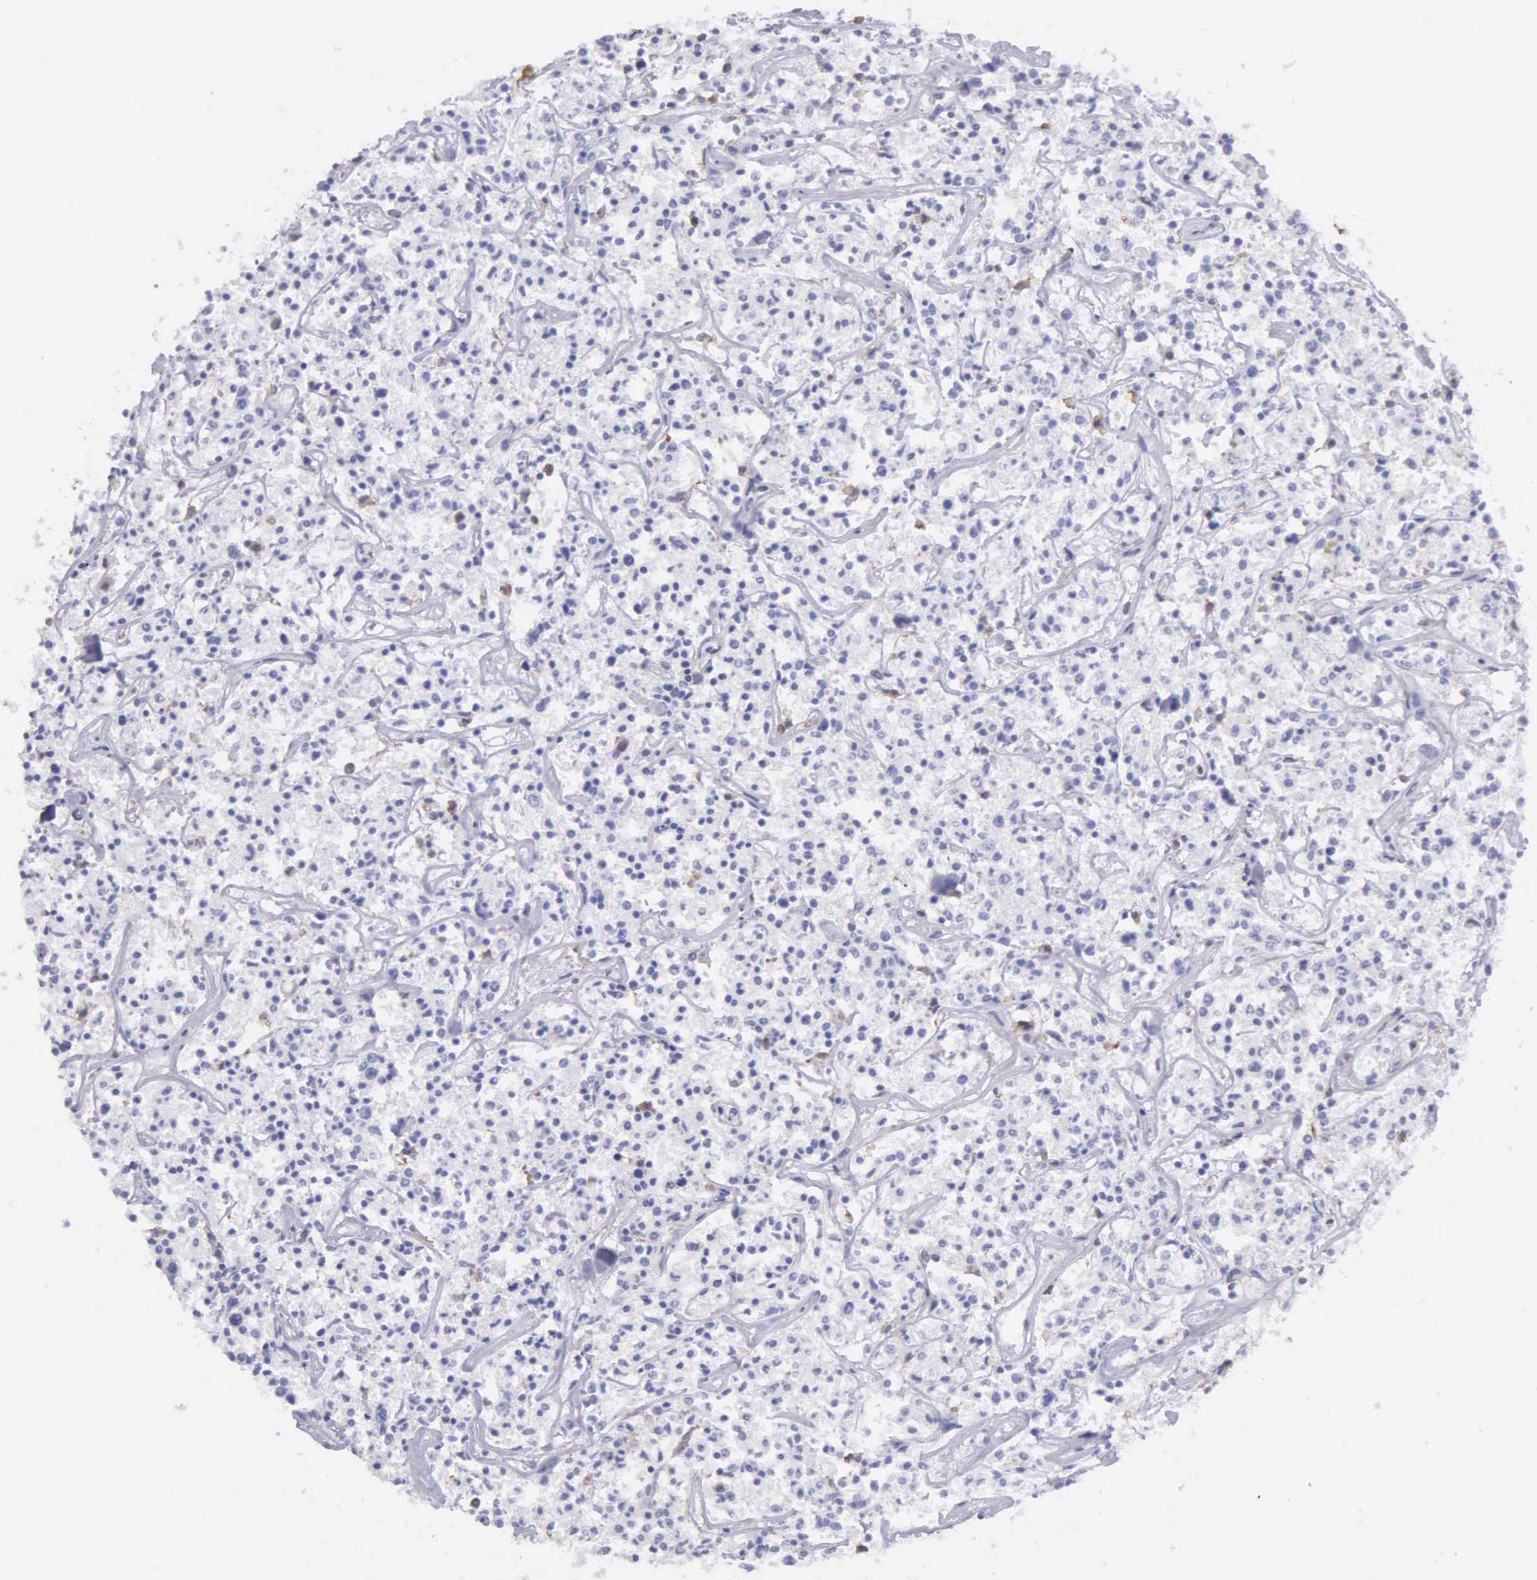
{"staining": {"intensity": "negative", "quantity": "none", "location": "none"}, "tissue": "lymphoma", "cell_type": "Tumor cells", "image_type": "cancer", "snomed": [{"axis": "morphology", "description": "Malignant lymphoma, non-Hodgkin's type, Low grade"}, {"axis": "topography", "description": "Small intestine"}], "caption": "Tumor cells are negative for brown protein staining in malignant lymphoma, non-Hodgkin's type (low-grade). (Stains: DAB (3,3'-diaminobenzidine) immunohistochemistry (IHC) with hematoxylin counter stain, Microscopy: brightfield microscopy at high magnification).", "gene": "TYRP1", "patient": {"sex": "female", "age": 59}}